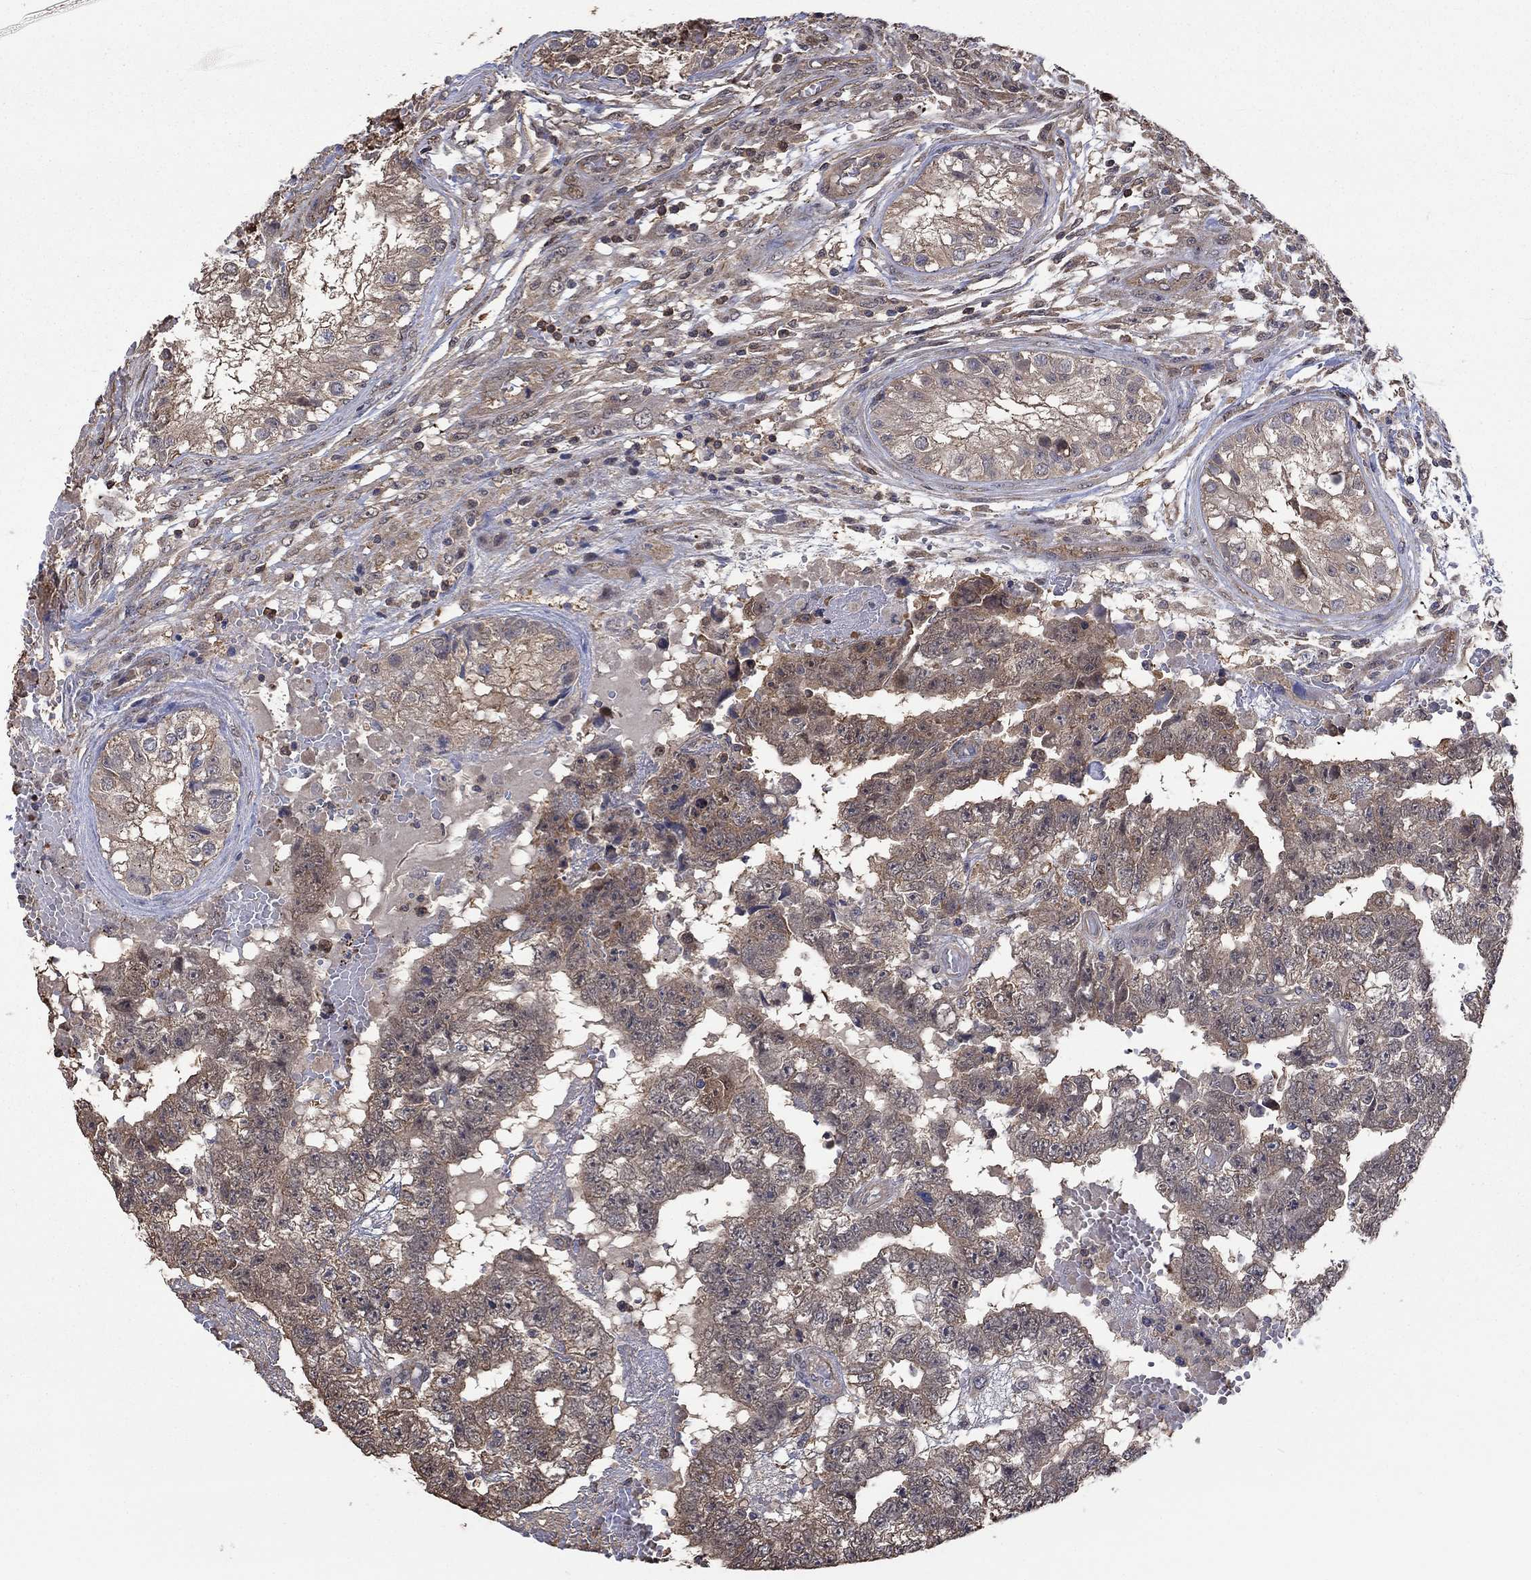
{"staining": {"intensity": "weak", "quantity": ">75%", "location": "cytoplasmic/membranous"}, "tissue": "testis cancer", "cell_type": "Tumor cells", "image_type": "cancer", "snomed": [{"axis": "morphology", "description": "Carcinoma, Embryonal, NOS"}, {"axis": "topography", "description": "Testis"}], "caption": "About >75% of tumor cells in human testis embryonal carcinoma display weak cytoplasmic/membranous protein positivity as visualized by brown immunohistochemical staining.", "gene": "RNF114", "patient": {"sex": "male", "age": 25}}